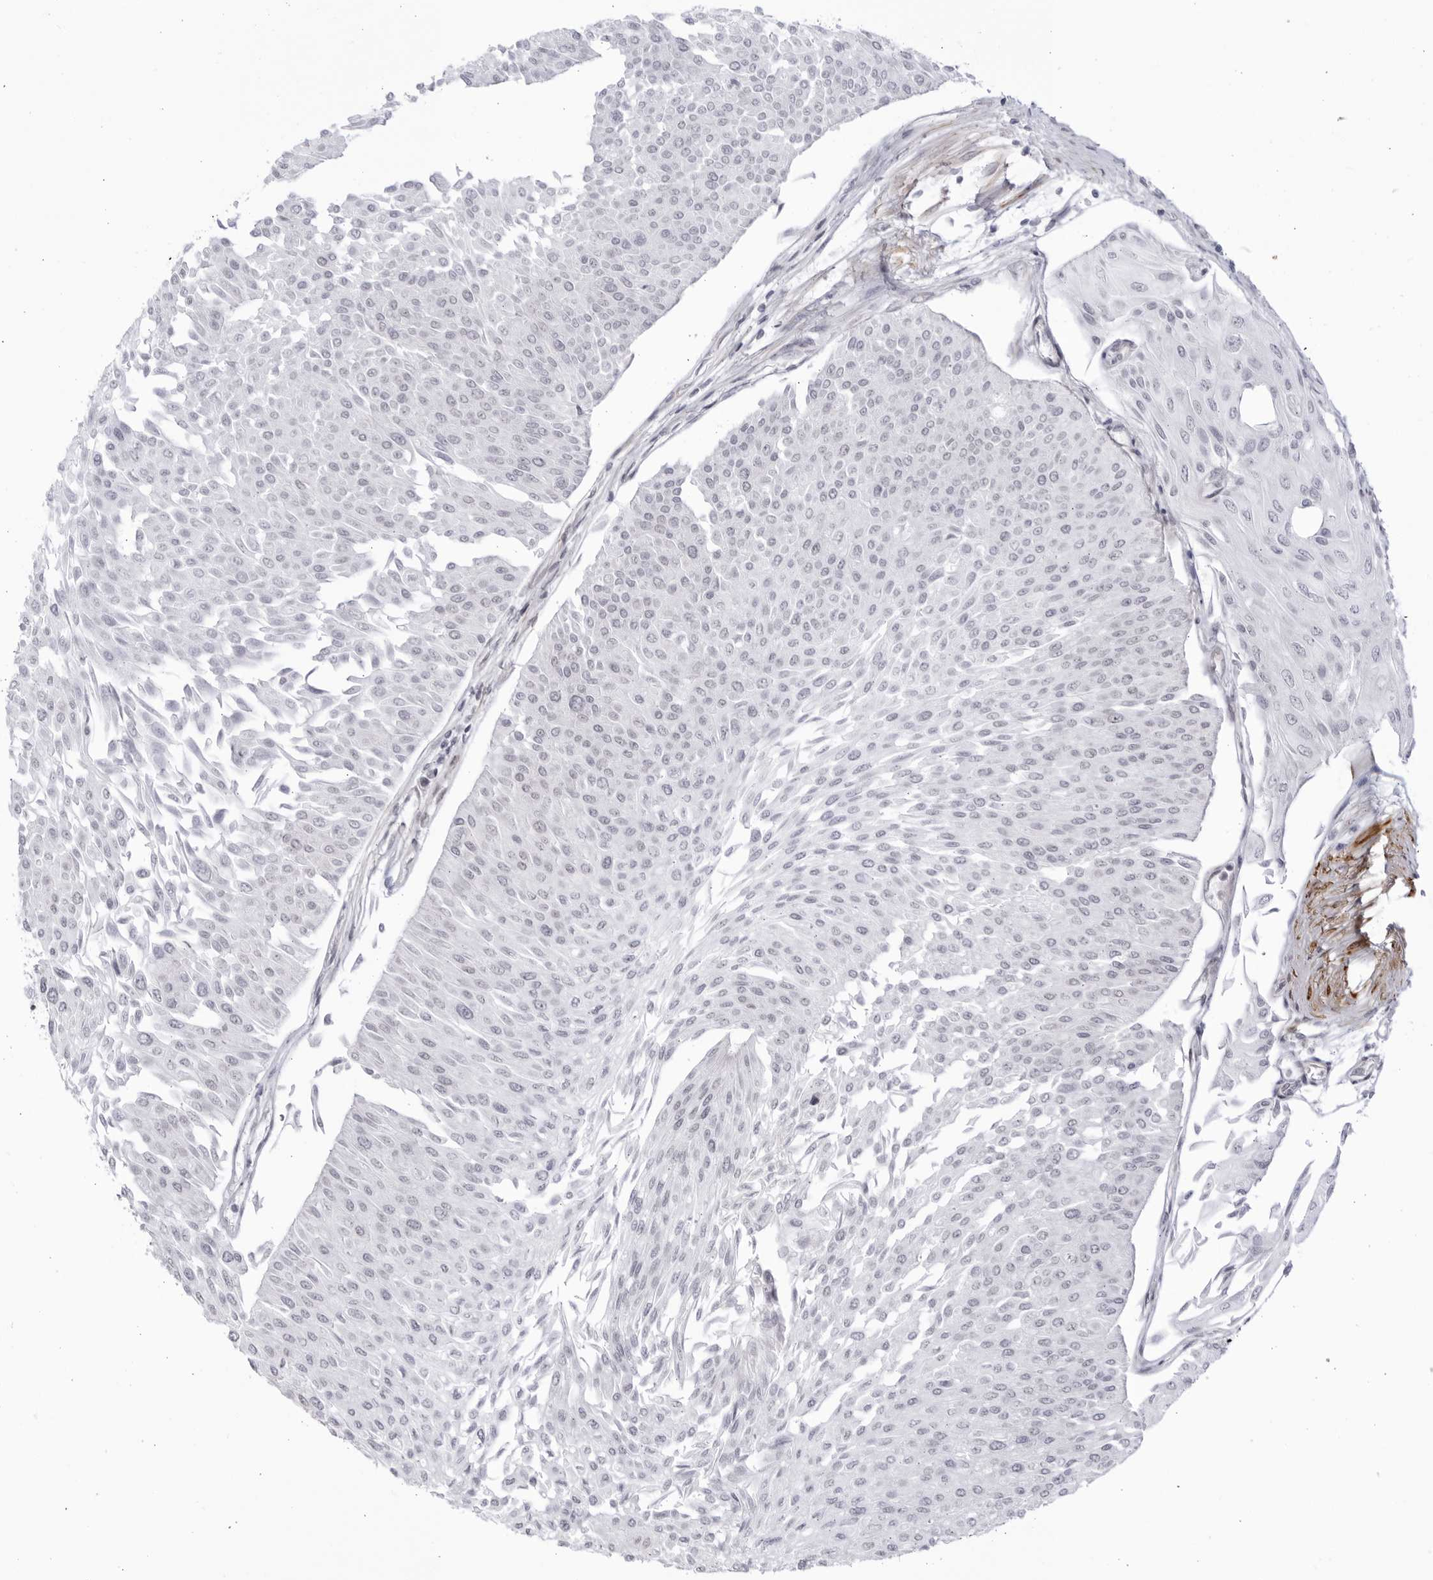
{"staining": {"intensity": "negative", "quantity": "none", "location": "none"}, "tissue": "urothelial cancer", "cell_type": "Tumor cells", "image_type": "cancer", "snomed": [{"axis": "morphology", "description": "Urothelial carcinoma, Low grade"}, {"axis": "topography", "description": "Urinary bladder"}], "caption": "DAB (3,3'-diaminobenzidine) immunohistochemical staining of human urothelial cancer shows no significant expression in tumor cells.", "gene": "CNBD1", "patient": {"sex": "male", "age": 67}}